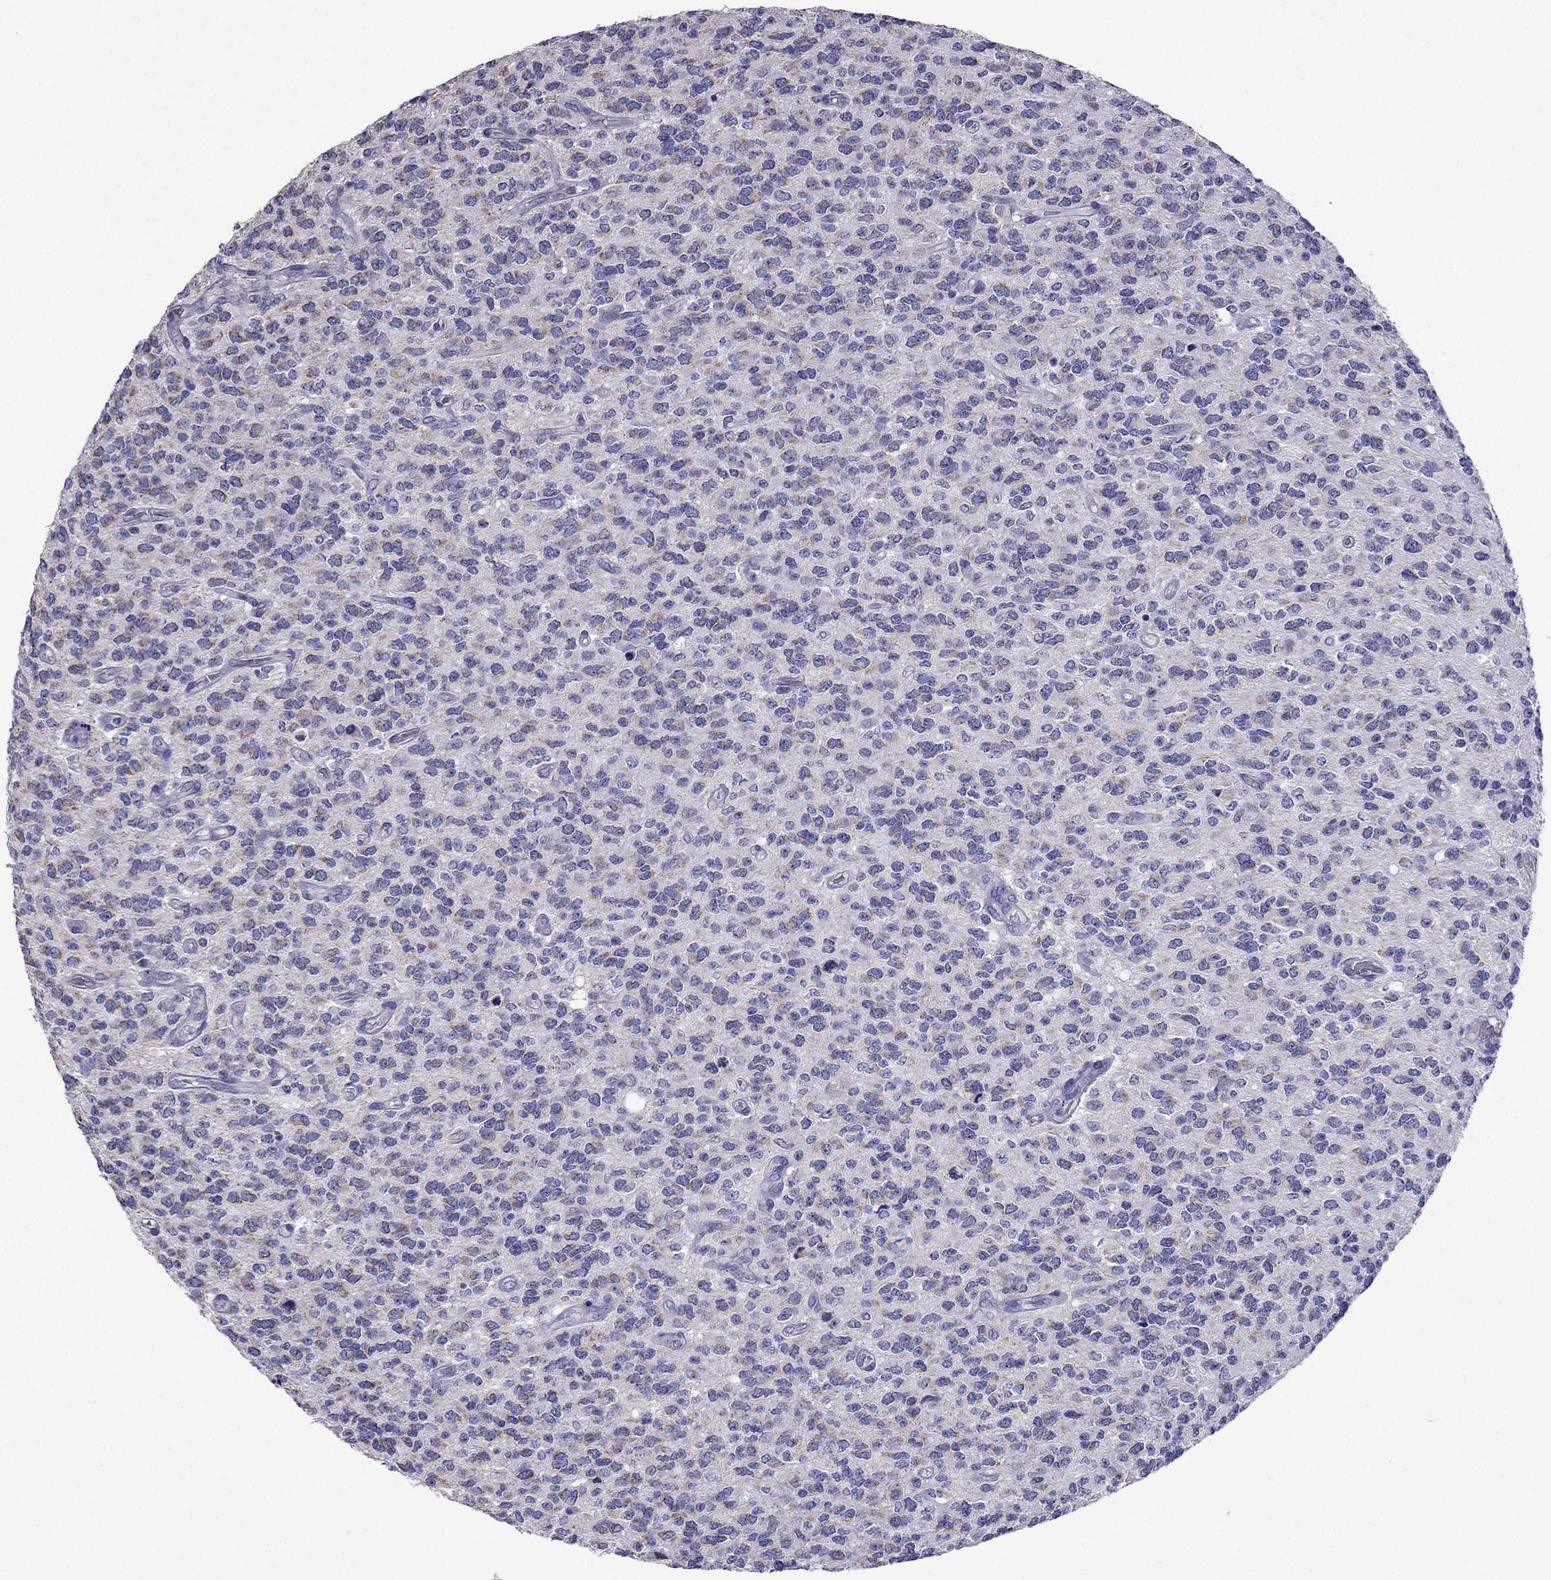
{"staining": {"intensity": "weak", "quantity": "25%-75%", "location": "cytoplasmic/membranous"}, "tissue": "glioma", "cell_type": "Tumor cells", "image_type": "cancer", "snomed": [{"axis": "morphology", "description": "Glioma, malignant, Low grade"}, {"axis": "topography", "description": "Brain"}], "caption": "A brown stain shows weak cytoplasmic/membranous staining of a protein in human malignant glioma (low-grade) tumor cells.", "gene": "DSC1", "patient": {"sex": "female", "age": 45}}